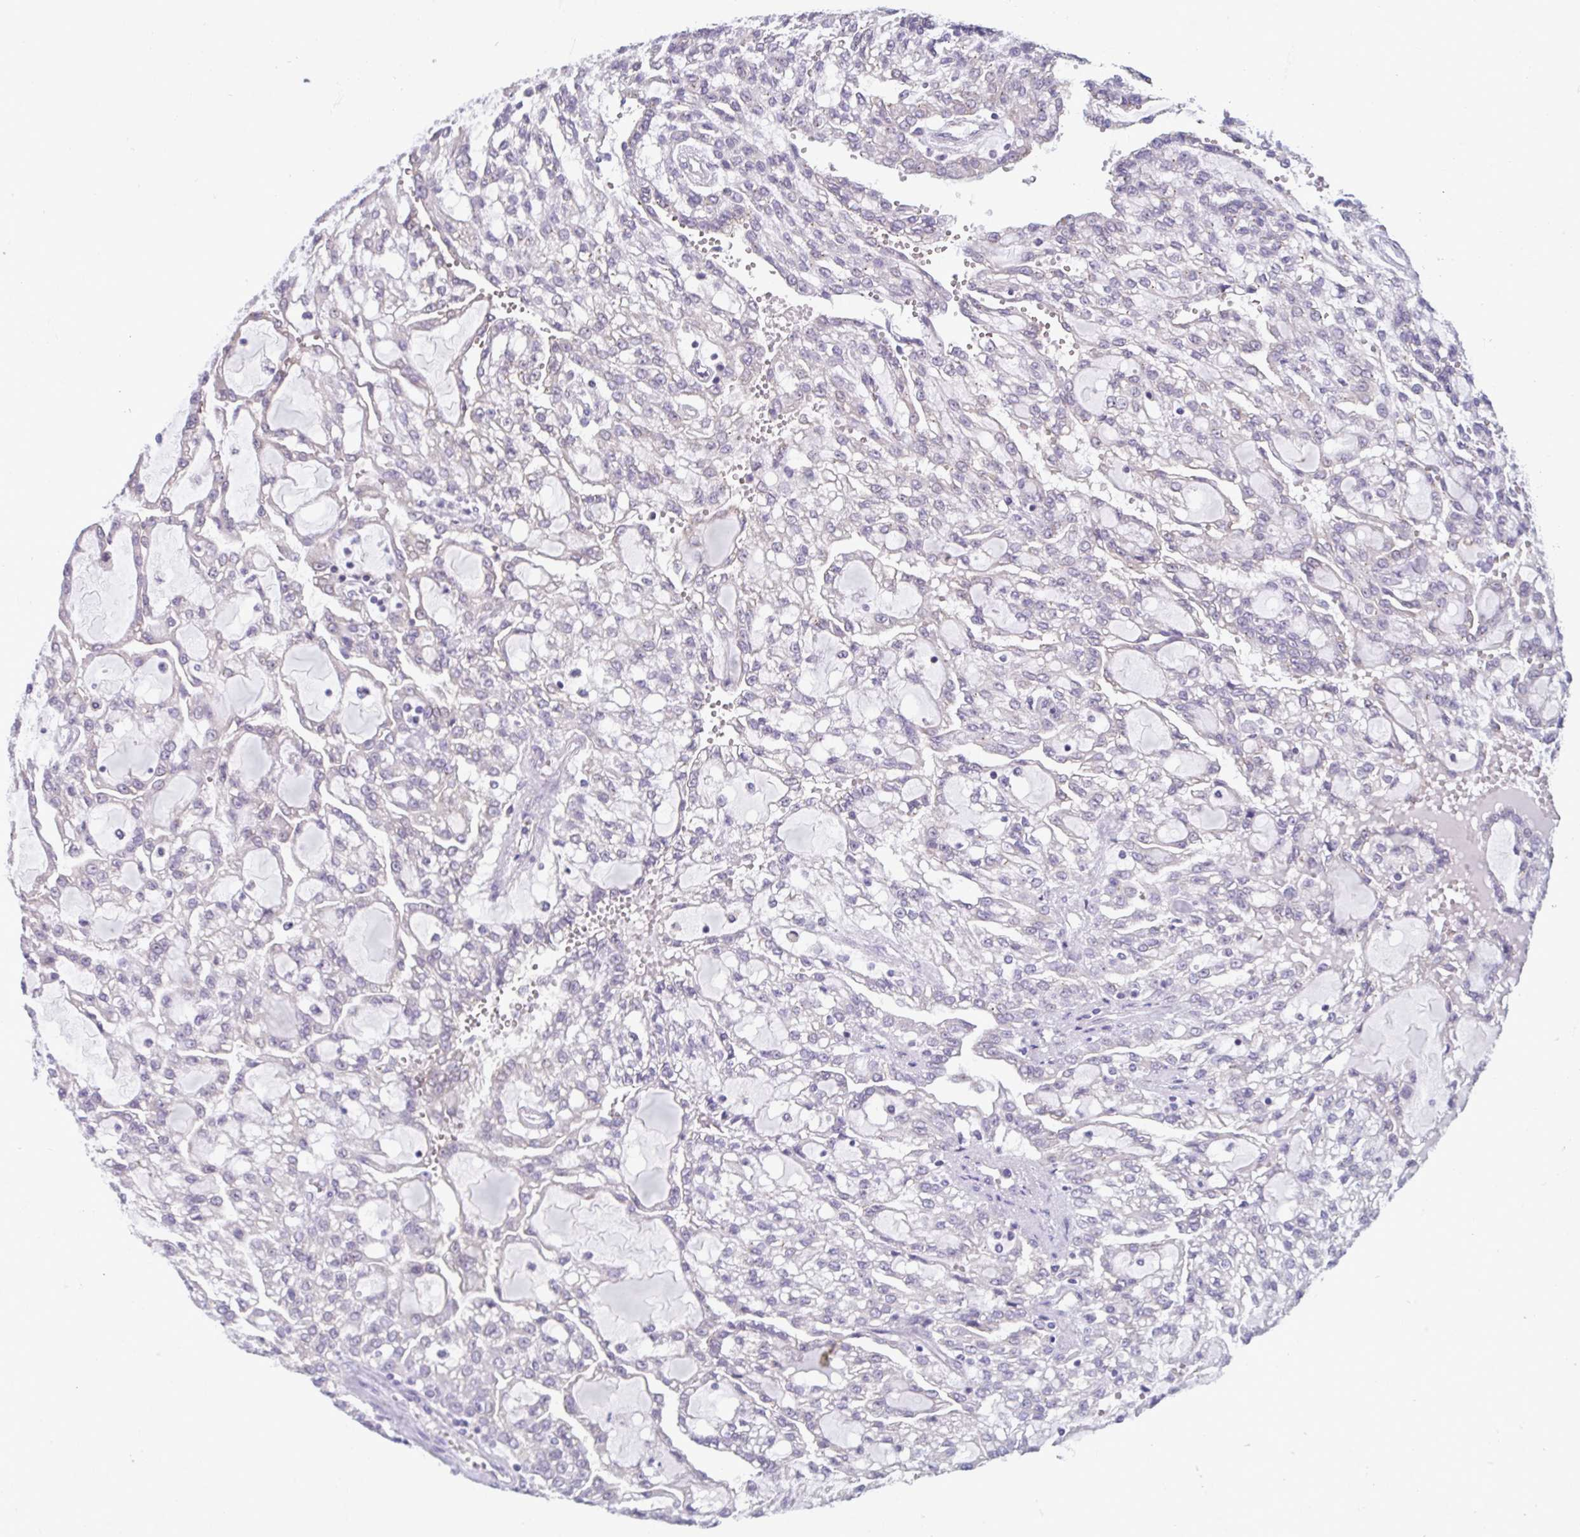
{"staining": {"intensity": "negative", "quantity": "none", "location": "none"}, "tissue": "renal cancer", "cell_type": "Tumor cells", "image_type": "cancer", "snomed": [{"axis": "morphology", "description": "Adenocarcinoma, NOS"}, {"axis": "topography", "description": "Kidney"}], "caption": "An image of human renal cancer (adenocarcinoma) is negative for staining in tumor cells.", "gene": "TMEM108", "patient": {"sex": "male", "age": 63}}